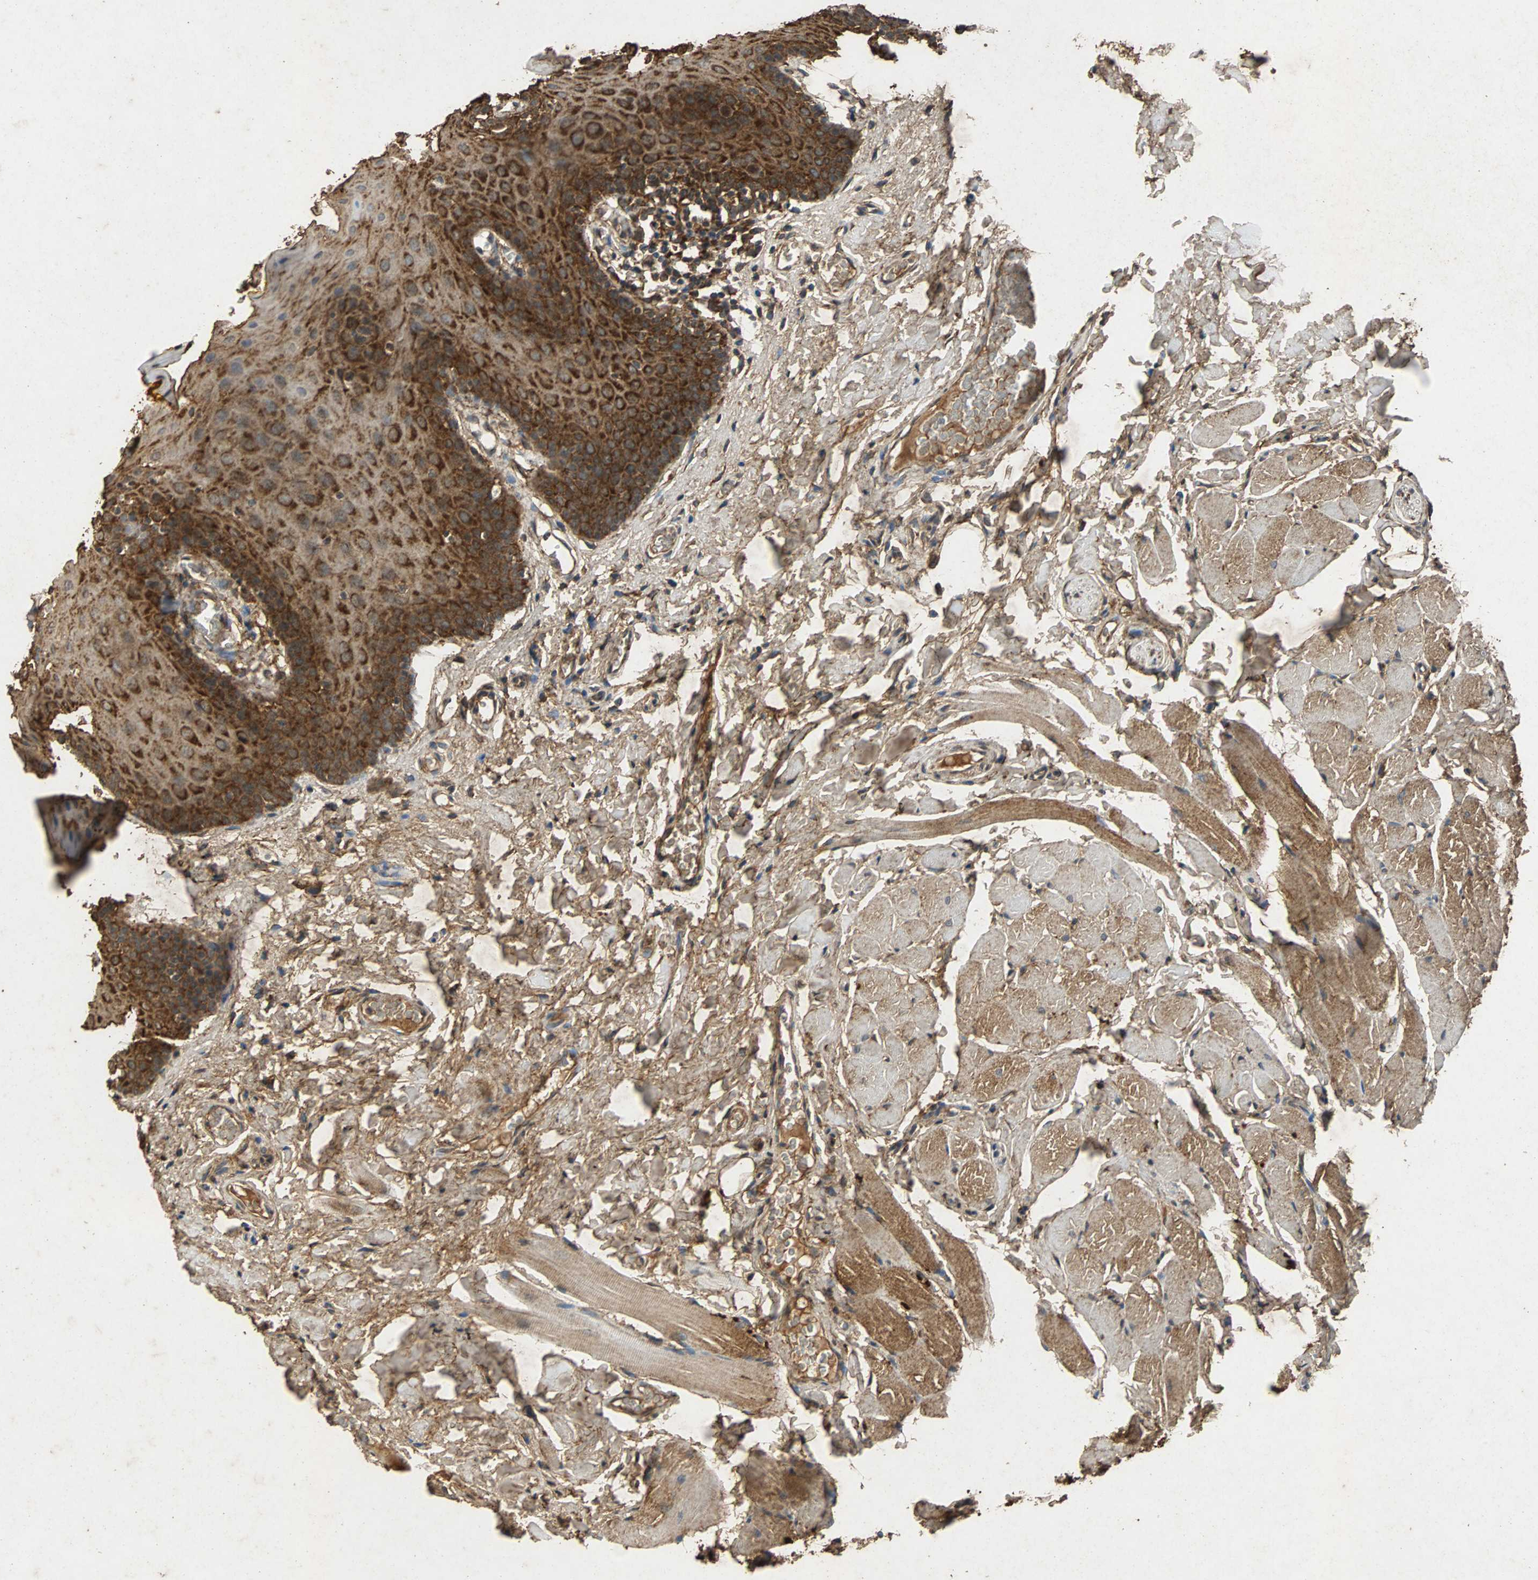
{"staining": {"intensity": "strong", "quantity": ">75%", "location": "cytoplasmic/membranous"}, "tissue": "oral mucosa", "cell_type": "Squamous epithelial cells", "image_type": "normal", "snomed": [{"axis": "morphology", "description": "Normal tissue, NOS"}, {"axis": "topography", "description": "Oral tissue"}], "caption": "Immunohistochemical staining of benign oral mucosa shows strong cytoplasmic/membranous protein staining in approximately >75% of squamous epithelial cells.", "gene": "NAA10", "patient": {"sex": "male", "age": 54}}